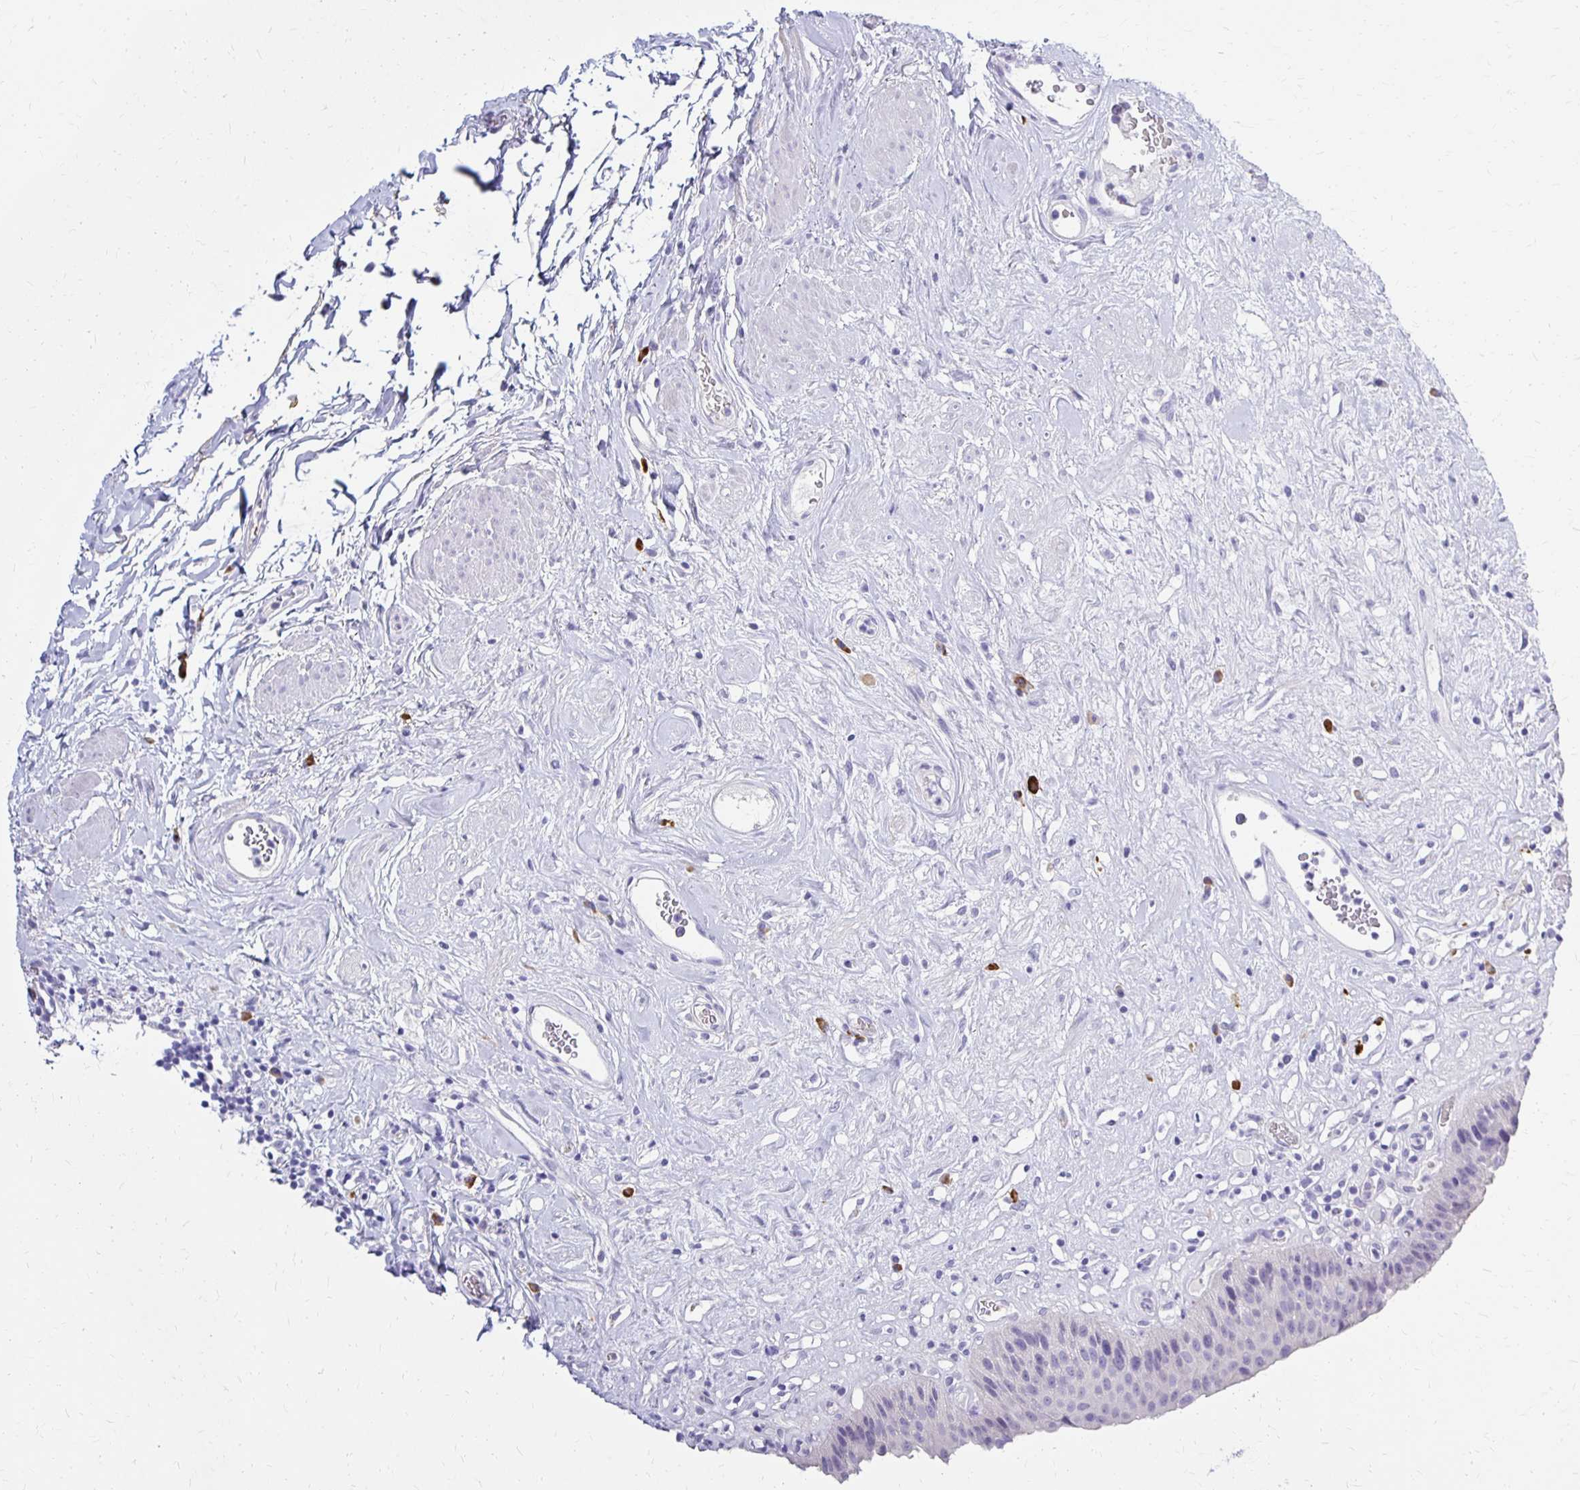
{"staining": {"intensity": "negative", "quantity": "none", "location": "none"}, "tissue": "urinary bladder", "cell_type": "Urothelial cells", "image_type": "normal", "snomed": [{"axis": "morphology", "description": "Normal tissue, NOS"}, {"axis": "topography", "description": "Urinary bladder"}], "caption": "IHC micrograph of benign human urinary bladder stained for a protein (brown), which demonstrates no positivity in urothelial cells. The staining is performed using DAB brown chromogen with nuclei counter-stained in using hematoxylin.", "gene": "FNTB", "patient": {"sex": "female", "age": 56}}